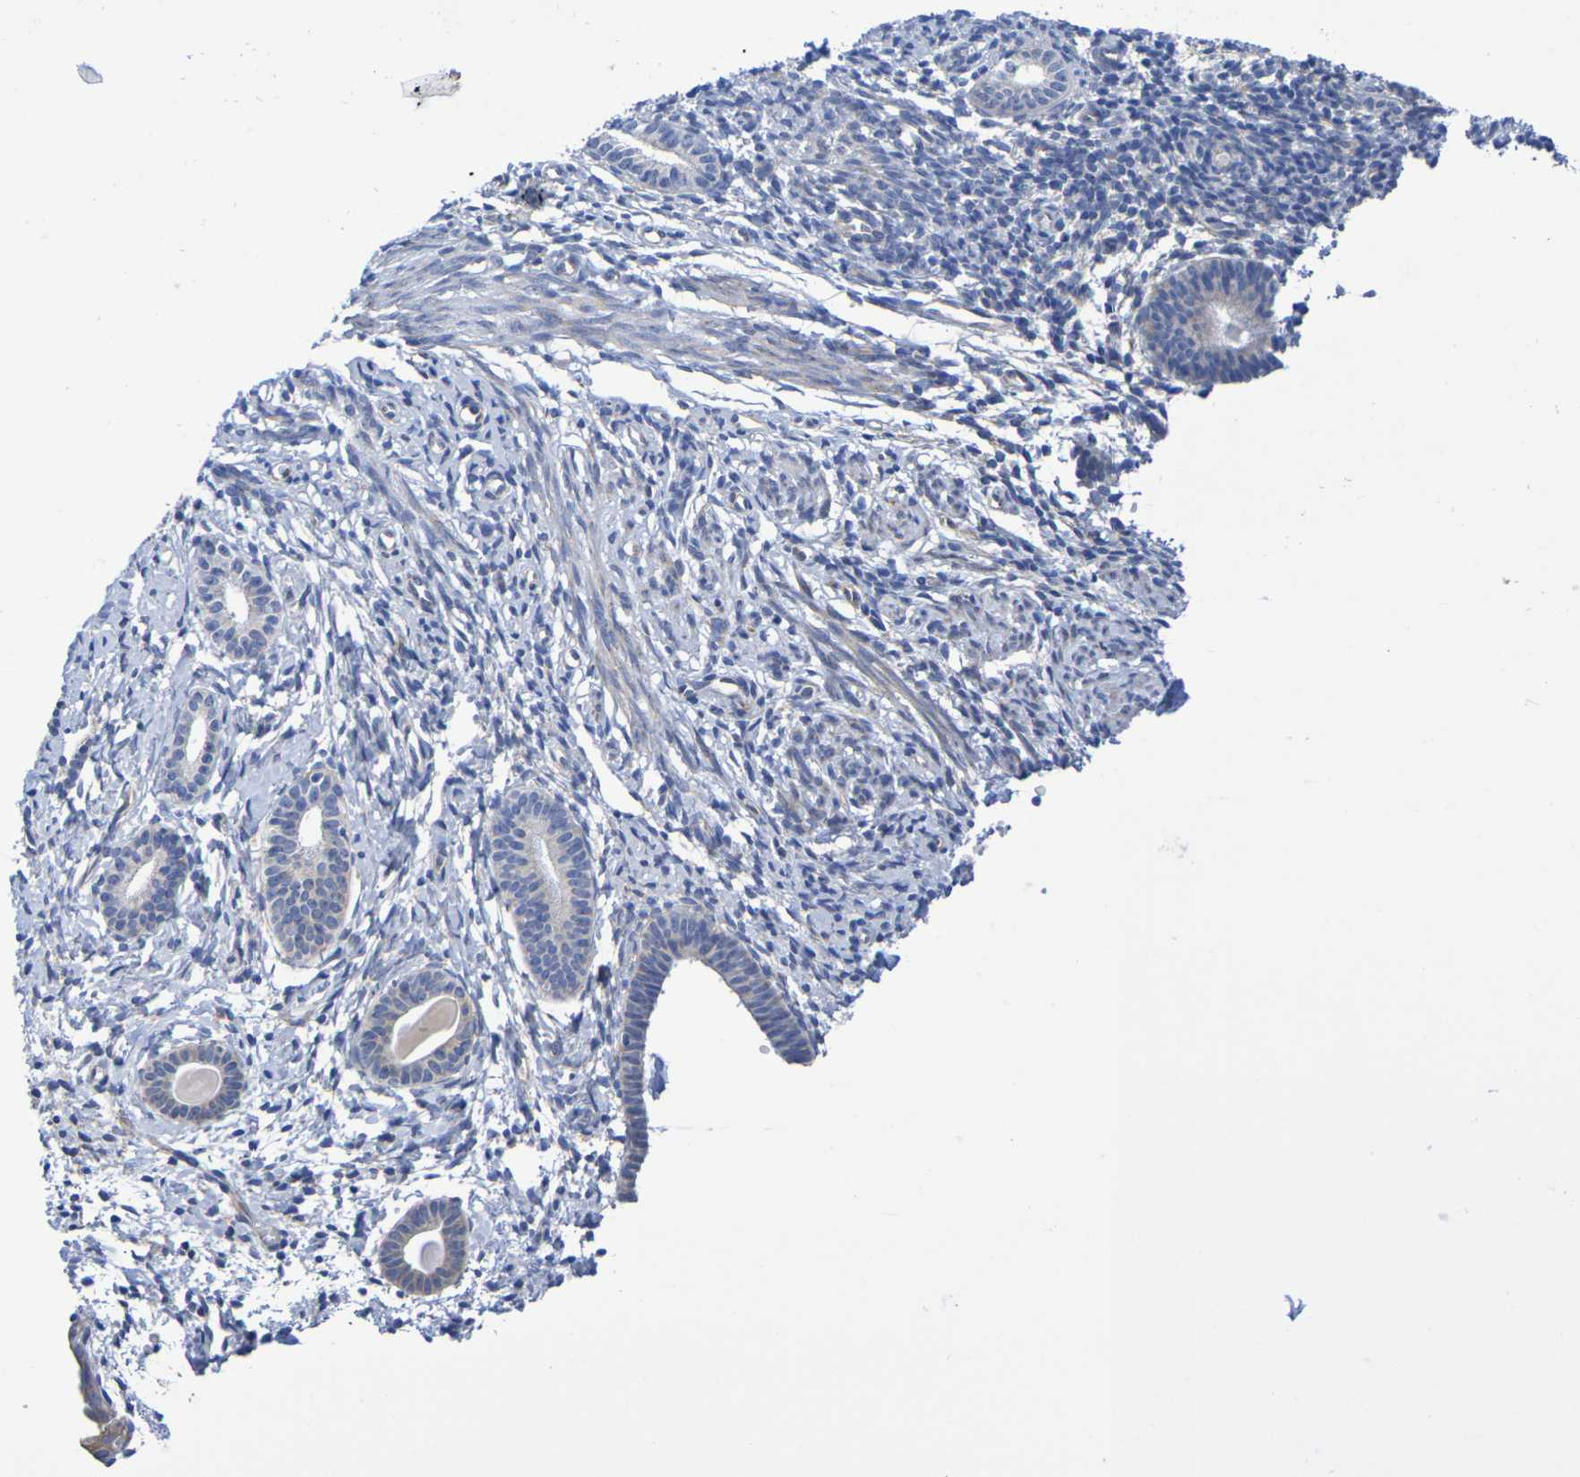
{"staining": {"intensity": "weak", "quantity": "<25%", "location": "none"}, "tissue": "endometrium", "cell_type": "Cells in endometrial stroma", "image_type": "normal", "snomed": [{"axis": "morphology", "description": "Normal tissue, NOS"}, {"axis": "topography", "description": "Endometrium"}], "caption": "Endometrium stained for a protein using IHC shows no positivity cells in endometrial stroma.", "gene": "TMCC3", "patient": {"sex": "female", "age": 71}}